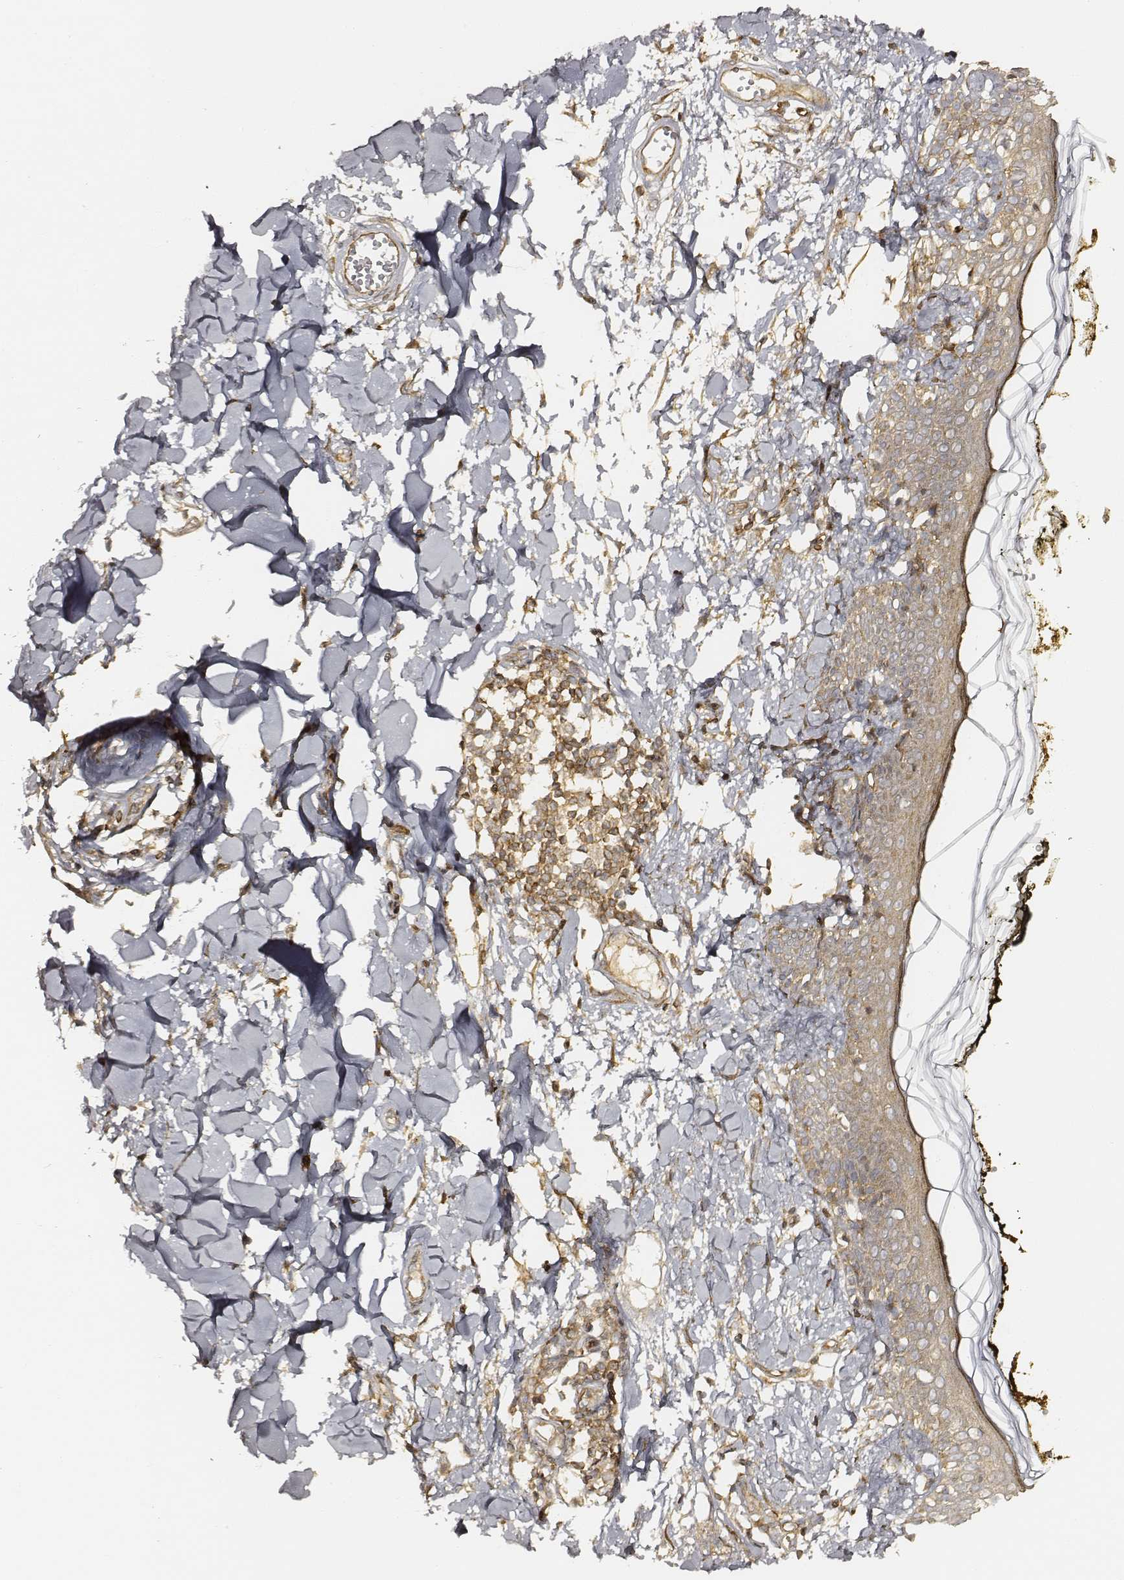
{"staining": {"intensity": "strong", "quantity": ">75%", "location": "cytoplasmic/membranous"}, "tissue": "skin", "cell_type": "Fibroblasts", "image_type": "normal", "snomed": [{"axis": "morphology", "description": "Normal tissue, NOS"}, {"axis": "topography", "description": "Skin"}], "caption": "Strong cytoplasmic/membranous staining is identified in approximately >75% of fibroblasts in normal skin.", "gene": "CARS1", "patient": {"sex": "male", "age": 76}}